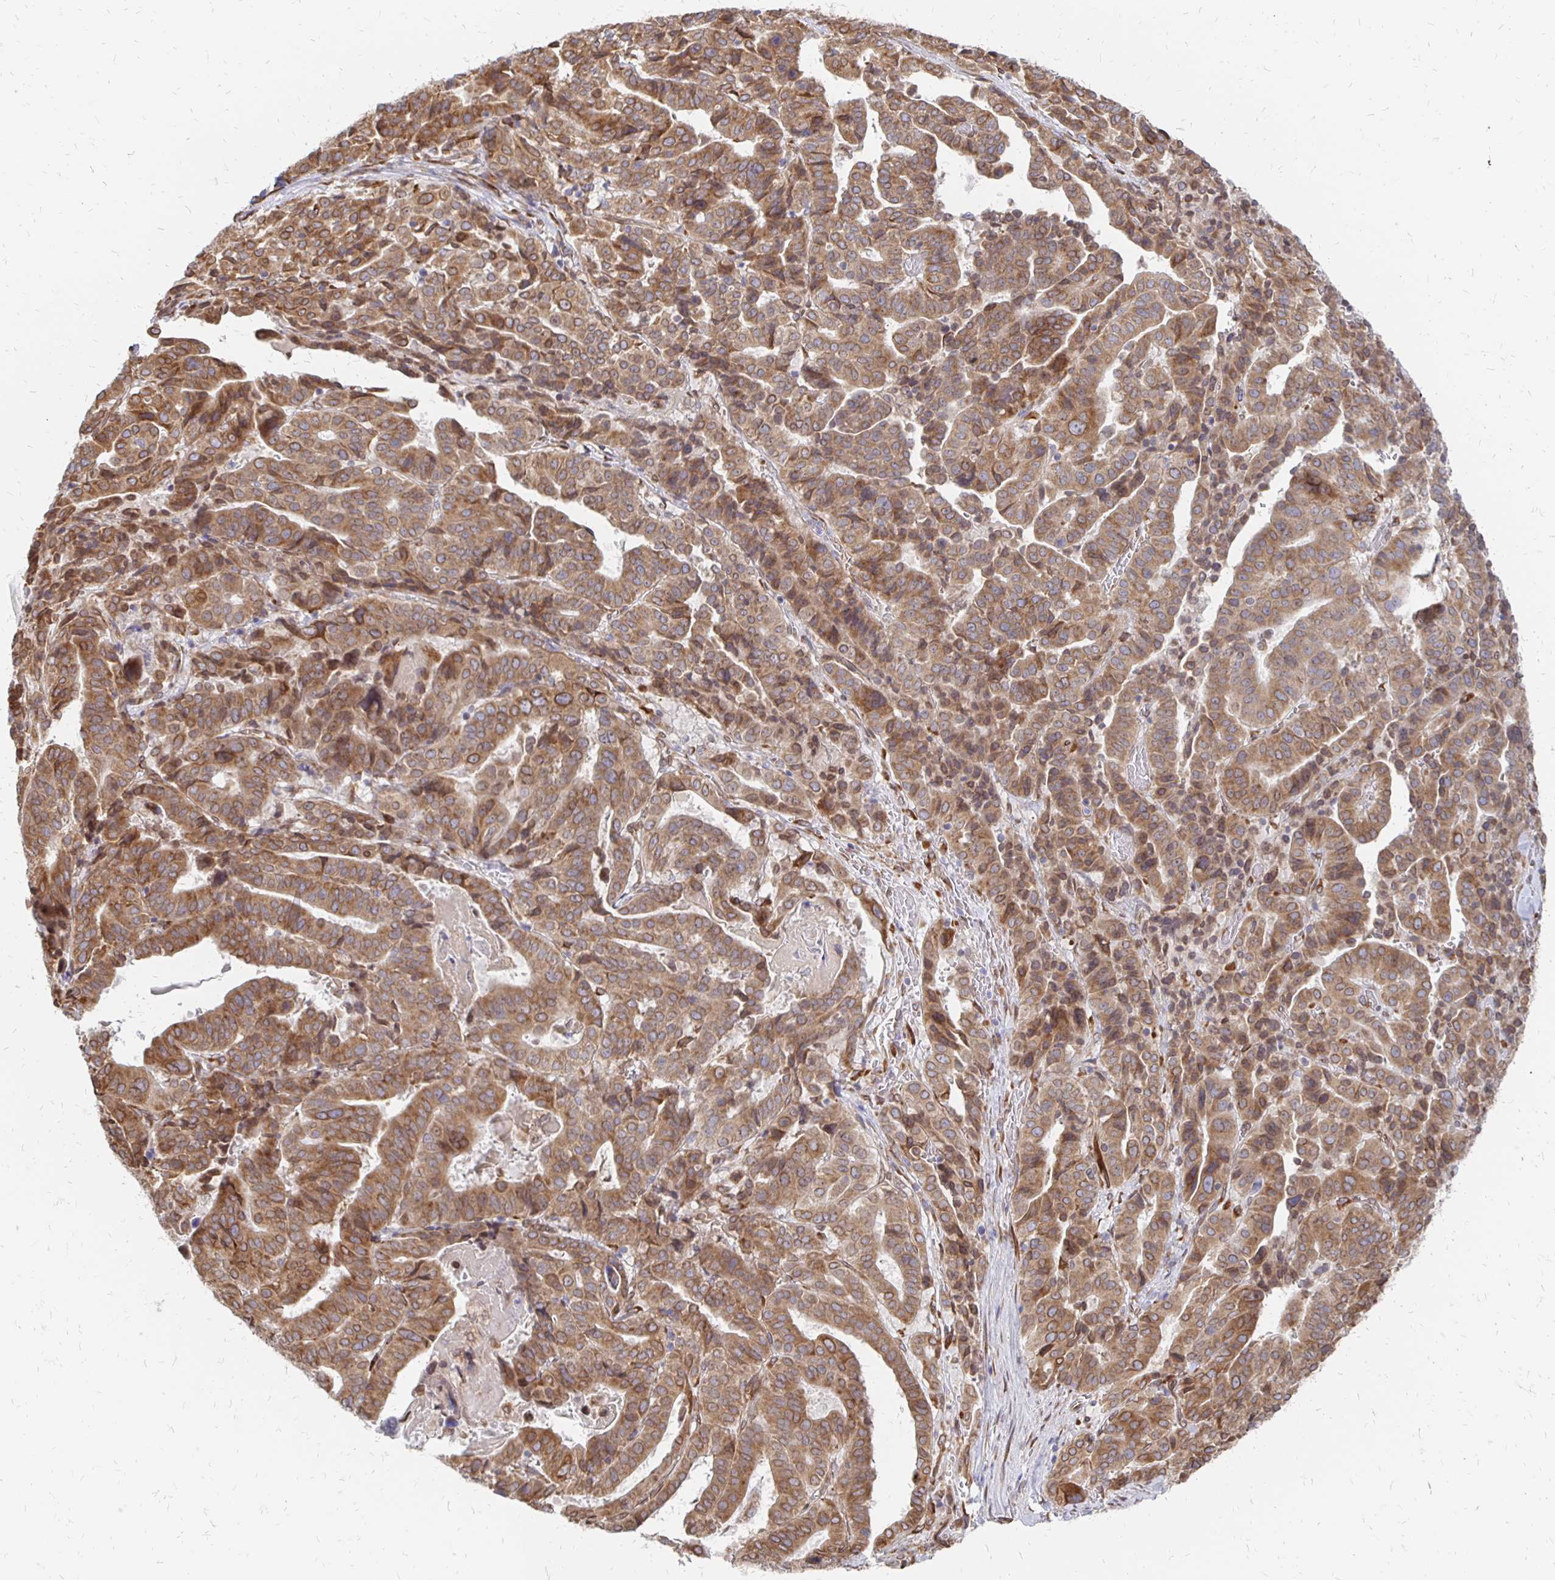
{"staining": {"intensity": "moderate", "quantity": ">75%", "location": "cytoplasmic/membranous,nuclear"}, "tissue": "stomach cancer", "cell_type": "Tumor cells", "image_type": "cancer", "snomed": [{"axis": "morphology", "description": "Adenocarcinoma, NOS"}, {"axis": "topography", "description": "Stomach"}], "caption": "A high-resolution micrograph shows IHC staining of stomach cancer (adenocarcinoma), which demonstrates moderate cytoplasmic/membranous and nuclear staining in about >75% of tumor cells.", "gene": "PELI3", "patient": {"sex": "male", "age": 48}}